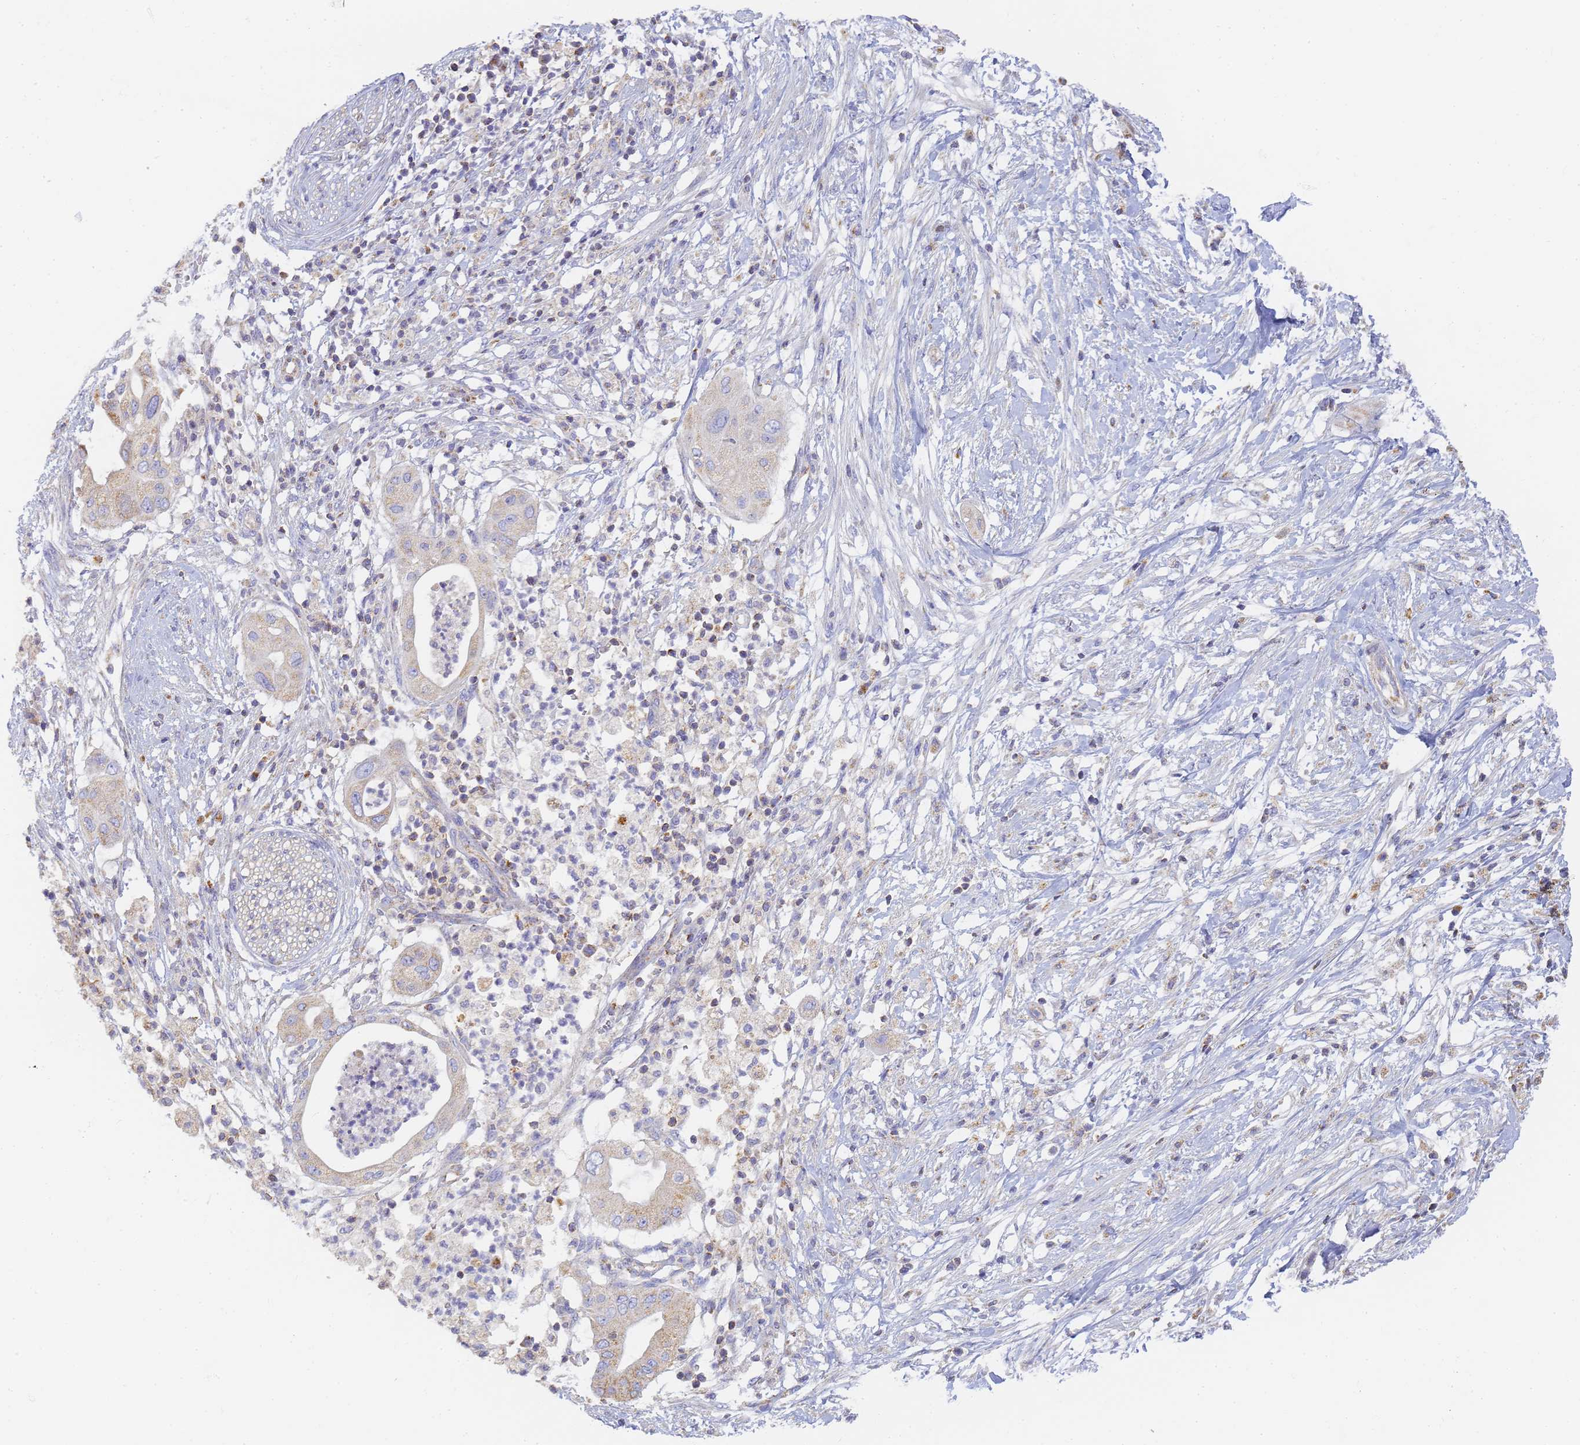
{"staining": {"intensity": "moderate", "quantity": "<25%", "location": "cytoplasmic/membranous"}, "tissue": "pancreatic cancer", "cell_type": "Tumor cells", "image_type": "cancer", "snomed": [{"axis": "morphology", "description": "Adenocarcinoma, NOS"}, {"axis": "topography", "description": "Pancreas"}], "caption": "A high-resolution image shows immunohistochemistry (IHC) staining of adenocarcinoma (pancreatic), which reveals moderate cytoplasmic/membranous positivity in approximately <25% of tumor cells. The protein of interest is stained brown, and the nuclei are stained in blue (DAB IHC with brightfield microscopy, high magnification).", "gene": "UTP23", "patient": {"sex": "male", "age": 68}}